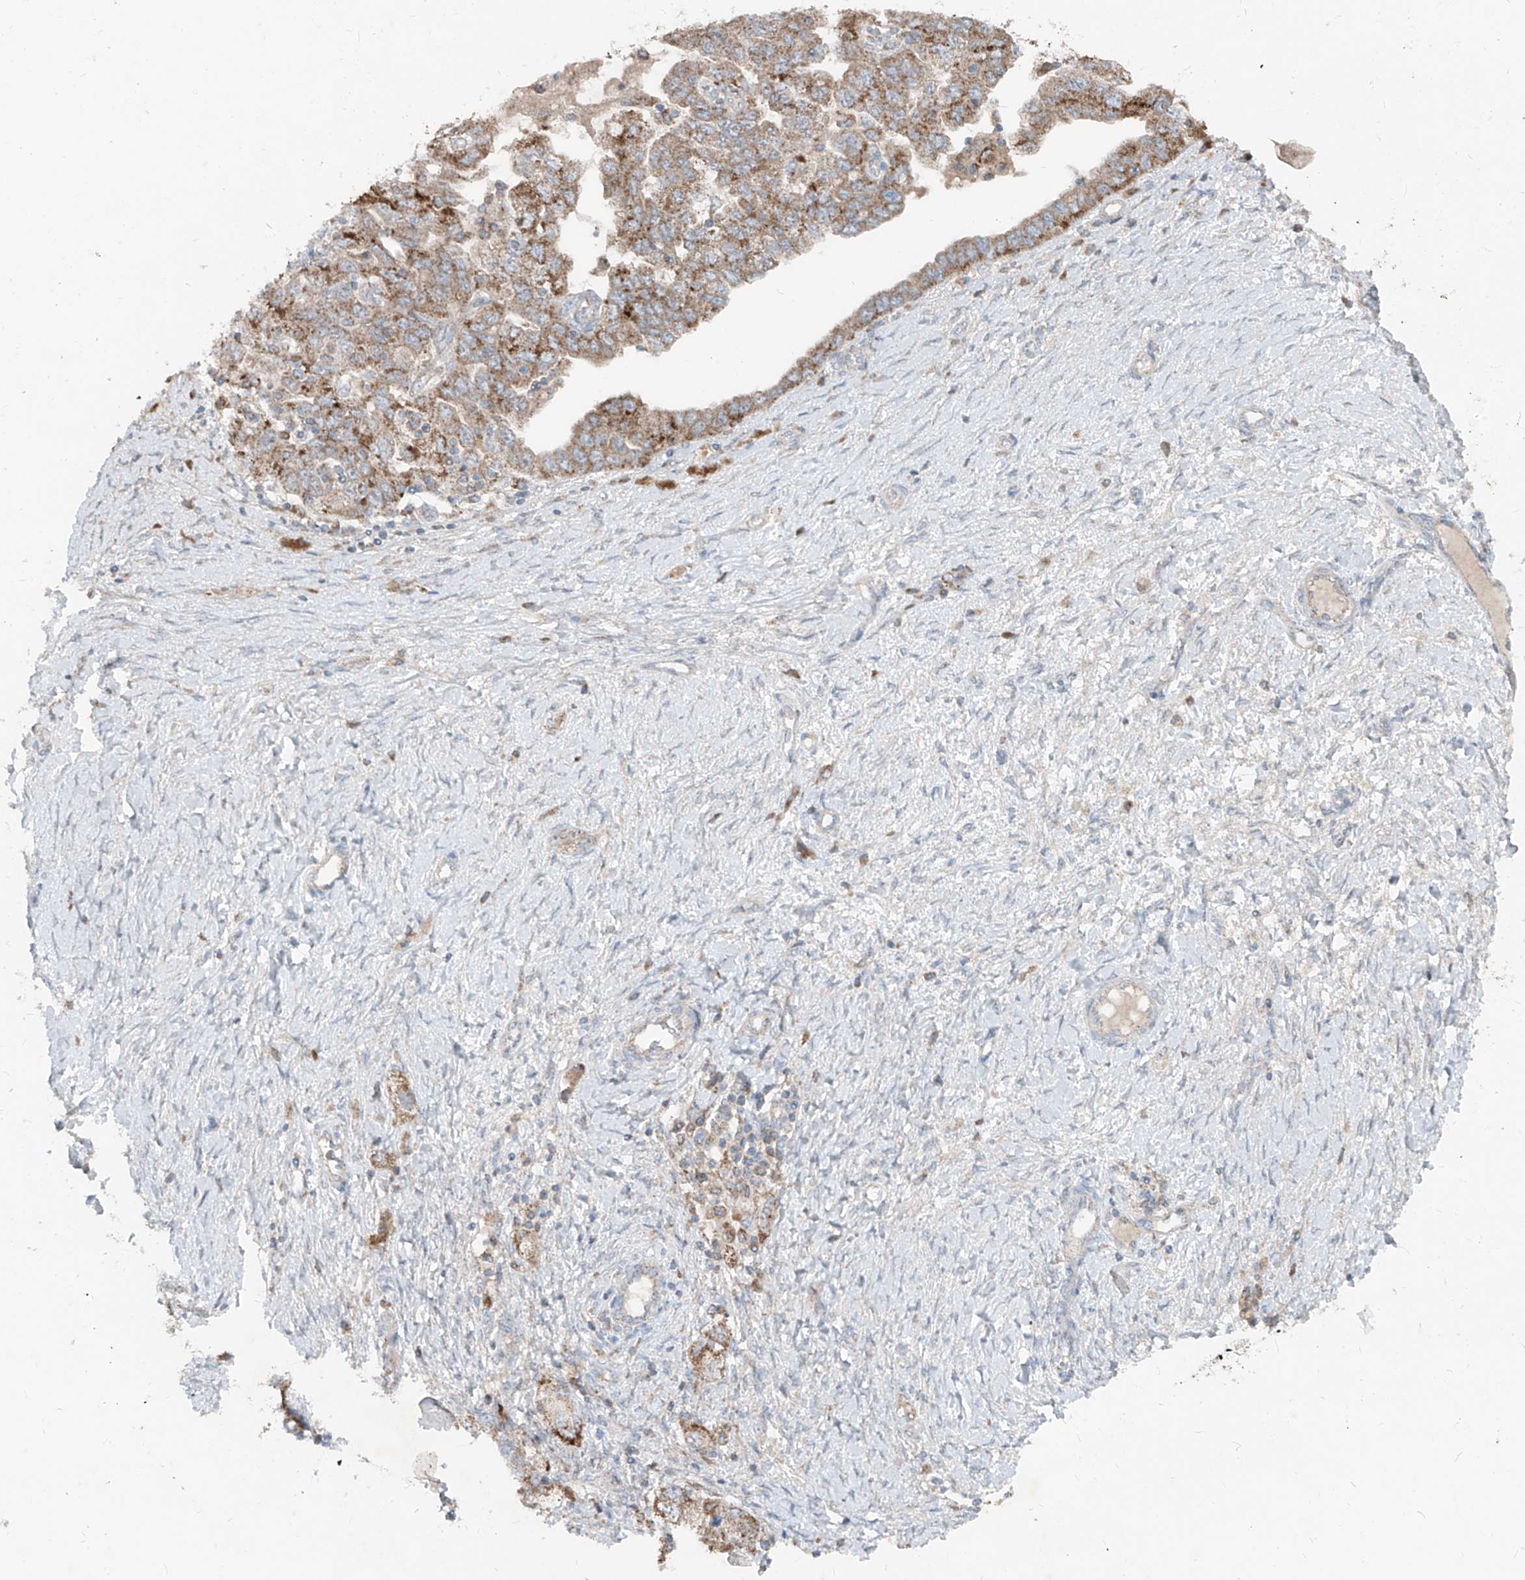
{"staining": {"intensity": "moderate", "quantity": ">75%", "location": "cytoplasmic/membranous"}, "tissue": "ovarian cancer", "cell_type": "Tumor cells", "image_type": "cancer", "snomed": [{"axis": "morphology", "description": "Carcinoma, NOS"}, {"axis": "morphology", "description": "Cystadenocarcinoma, serous, NOS"}, {"axis": "topography", "description": "Ovary"}], "caption": "Protein expression analysis of ovarian cancer displays moderate cytoplasmic/membranous staining in about >75% of tumor cells. (IHC, brightfield microscopy, high magnification).", "gene": "ABCD3", "patient": {"sex": "female", "age": 69}}